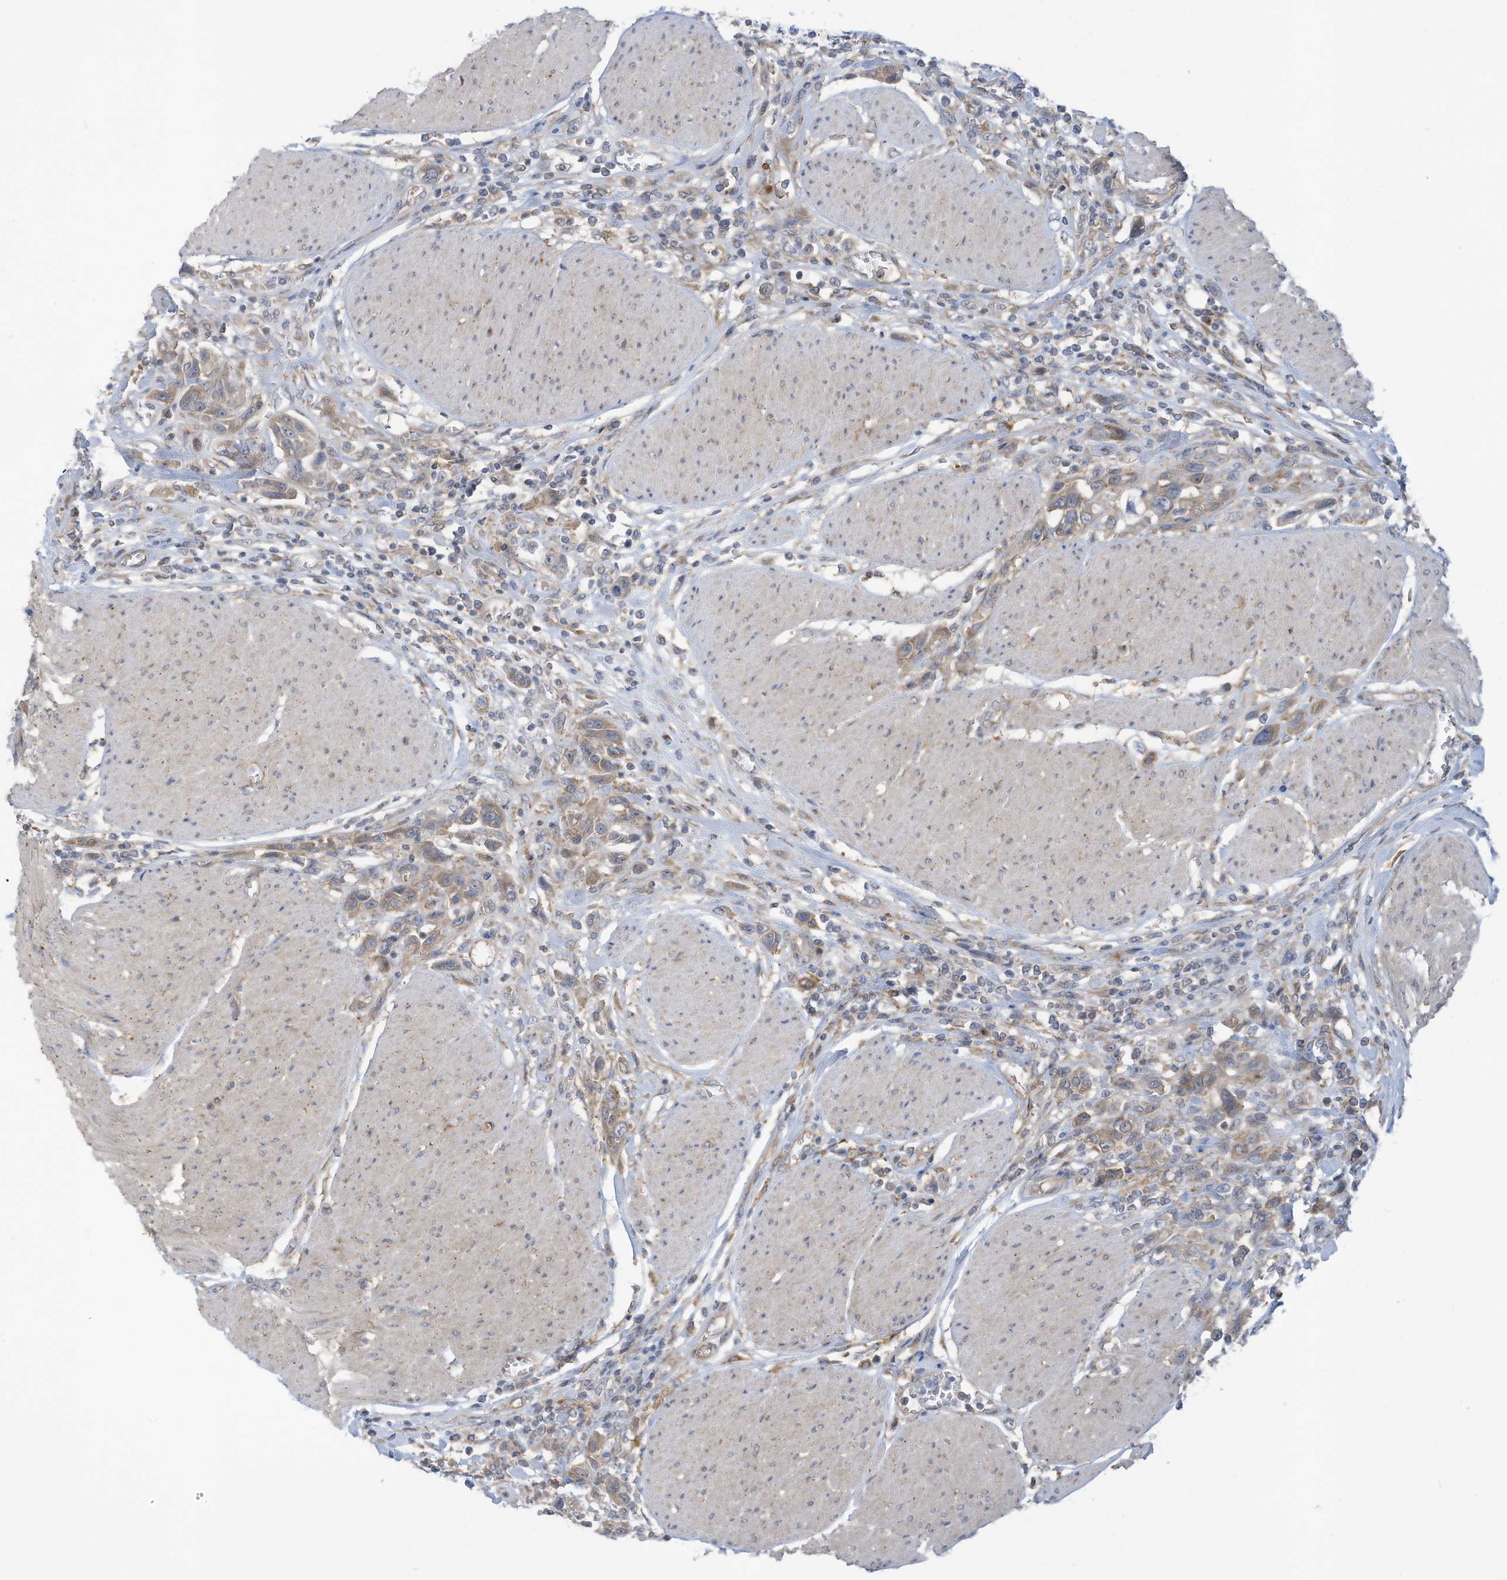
{"staining": {"intensity": "weak", "quantity": ">75%", "location": "cytoplasmic/membranous"}, "tissue": "urothelial cancer", "cell_type": "Tumor cells", "image_type": "cancer", "snomed": [{"axis": "morphology", "description": "Urothelial carcinoma, High grade"}, {"axis": "topography", "description": "Urinary bladder"}], "caption": "The histopathology image exhibits immunohistochemical staining of urothelial carcinoma (high-grade). There is weak cytoplasmic/membranous expression is present in about >75% of tumor cells. (Stains: DAB in brown, nuclei in blue, Microscopy: brightfield microscopy at high magnification).", "gene": "ADAT2", "patient": {"sex": "male", "age": 50}}